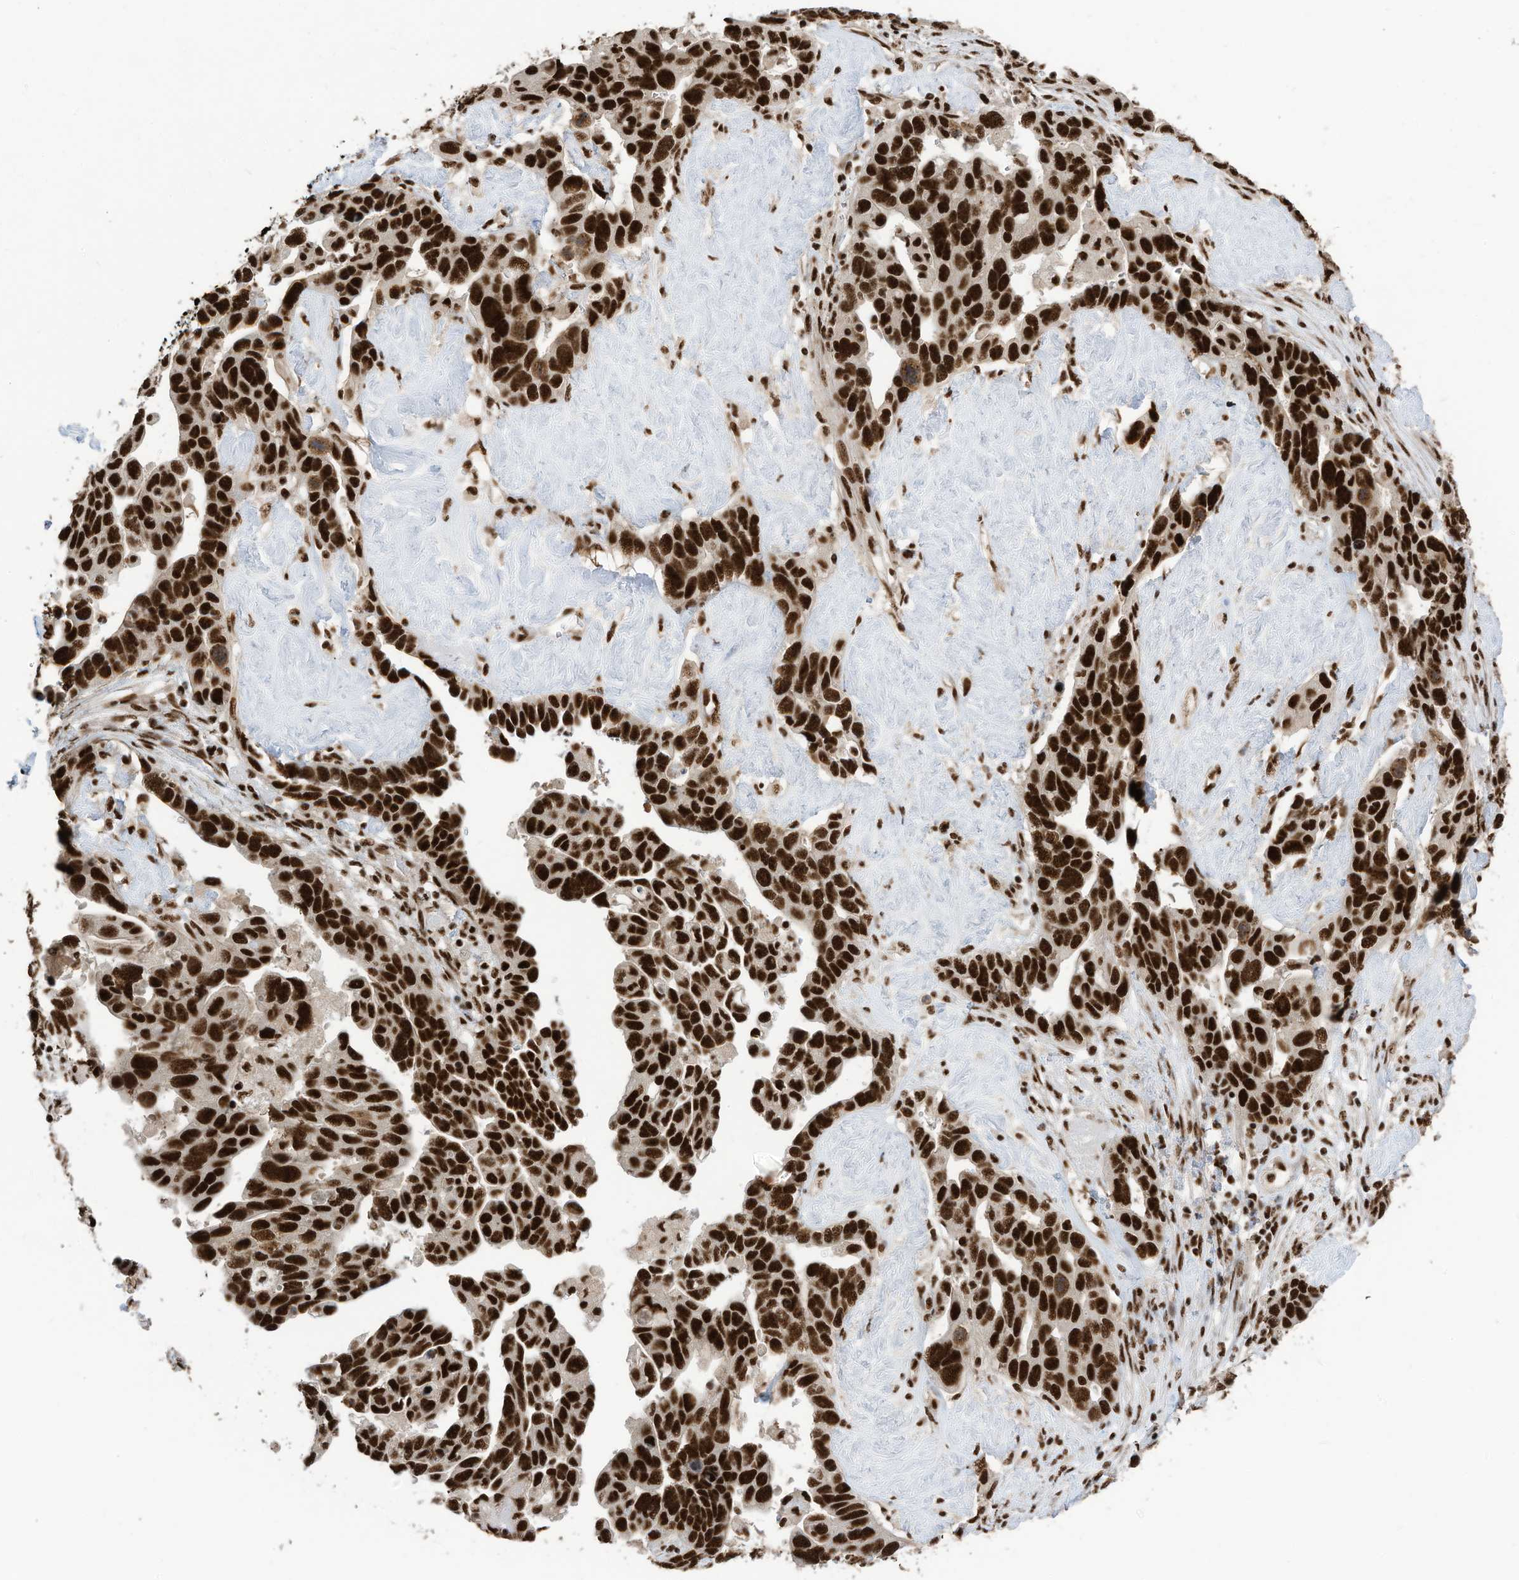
{"staining": {"intensity": "strong", "quantity": ">75%", "location": "nuclear"}, "tissue": "ovarian cancer", "cell_type": "Tumor cells", "image_type": "cancer", "snomed": [{"axis": "morphology", "description": "Cystadenocarcinoma, serous, NOS"}, {"axis": "topography", "description": "Ovary"}], "caption": "Immunohistochemistry of ovarian cancer shows high levels of strong nuclear positivity in approximately >75% of tumor cells.", "gene": "SF3A3", "patient": {"sex": "female", "age": 54}}